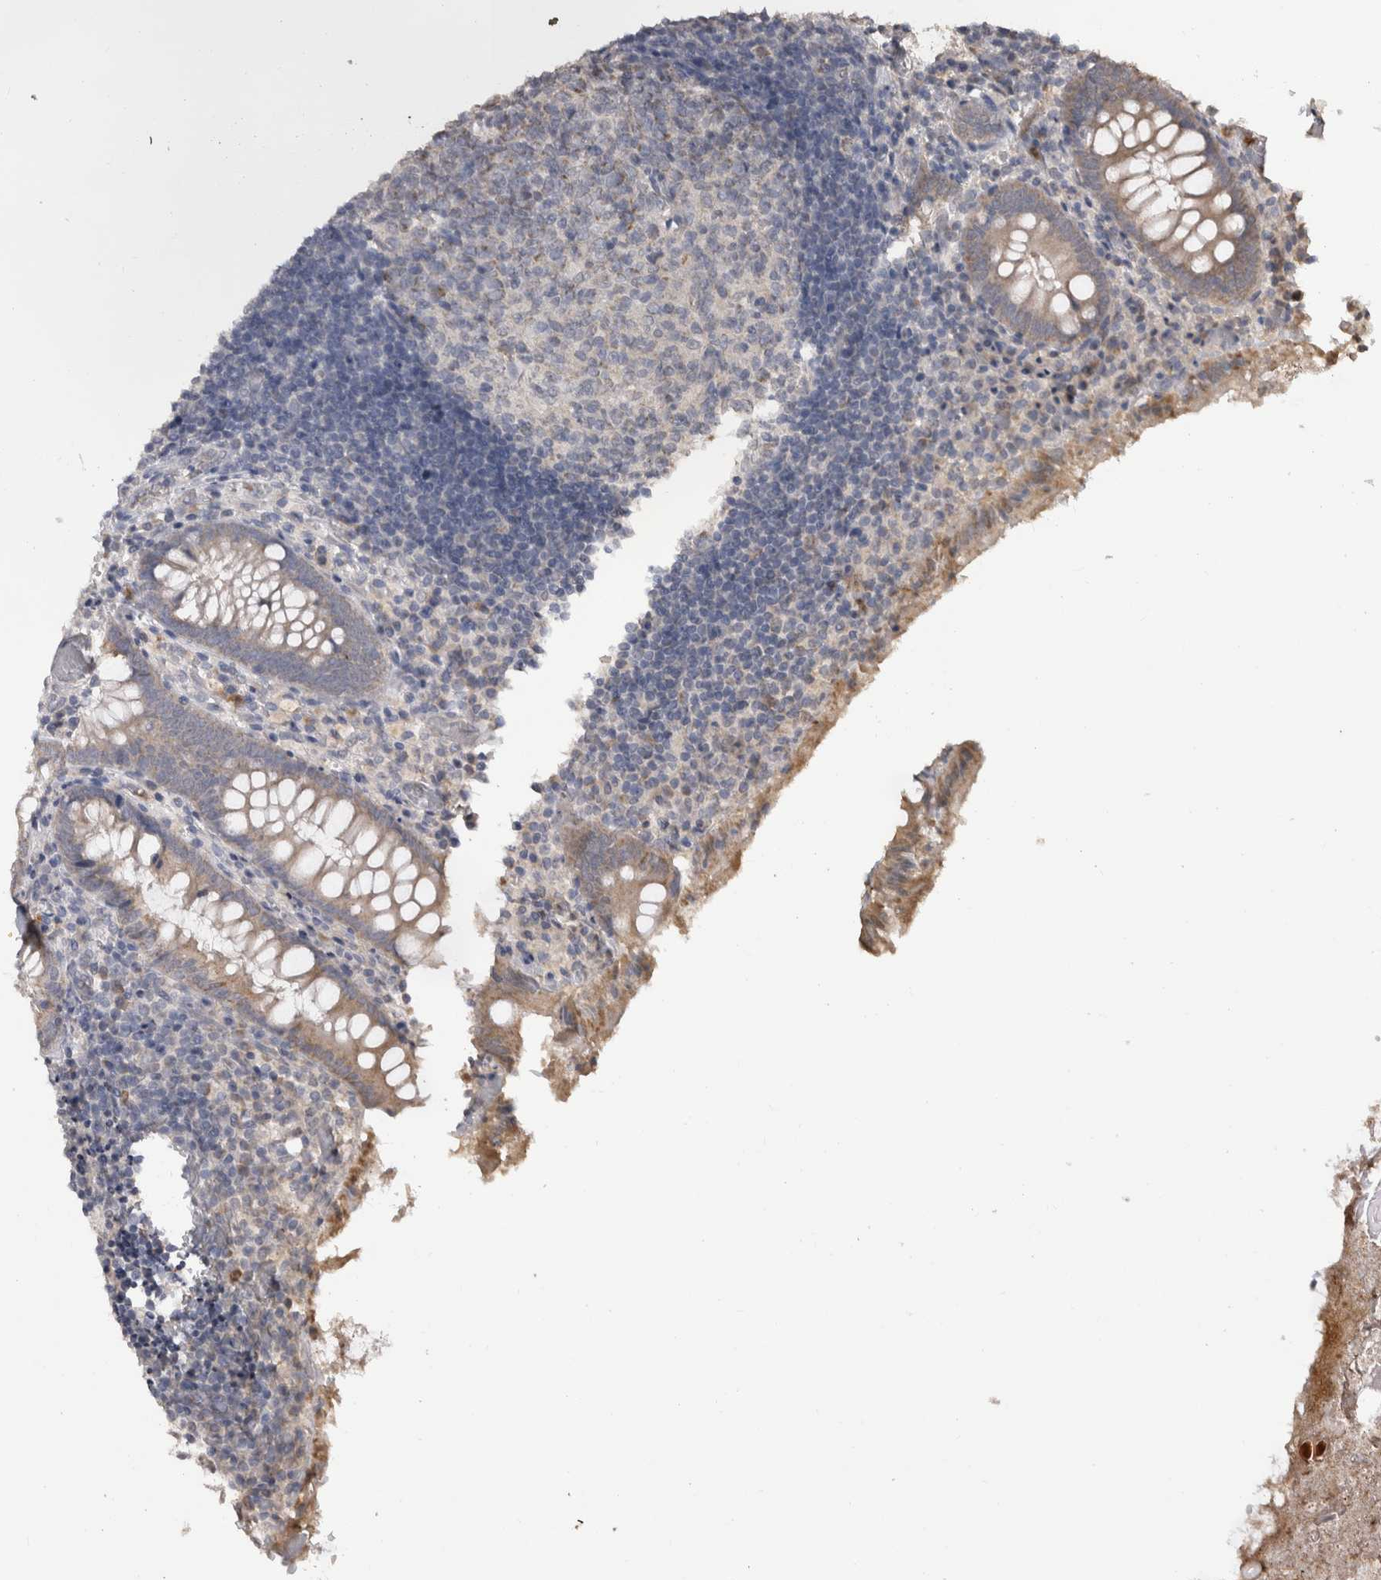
{"staining": {"intensity": "weak", "quantity": "25%-75%", "location": "cytoplasmic/membranous"}, "tissue": "appendix", "cell_type": "Glandular cells", "image_type": "normal", "snomed": [{"axis": "morphology", "description": "Normal tissue, NOS"}, {"axis": "topography", "description": "Appendix"}], "caption": "A brown stain shows weak cytoplasmic/membranous staining of a protein in glandular cells of unremarkable human appendix.", "gene": "PAK4", "patient": {"sex": "female", "age": 17}}